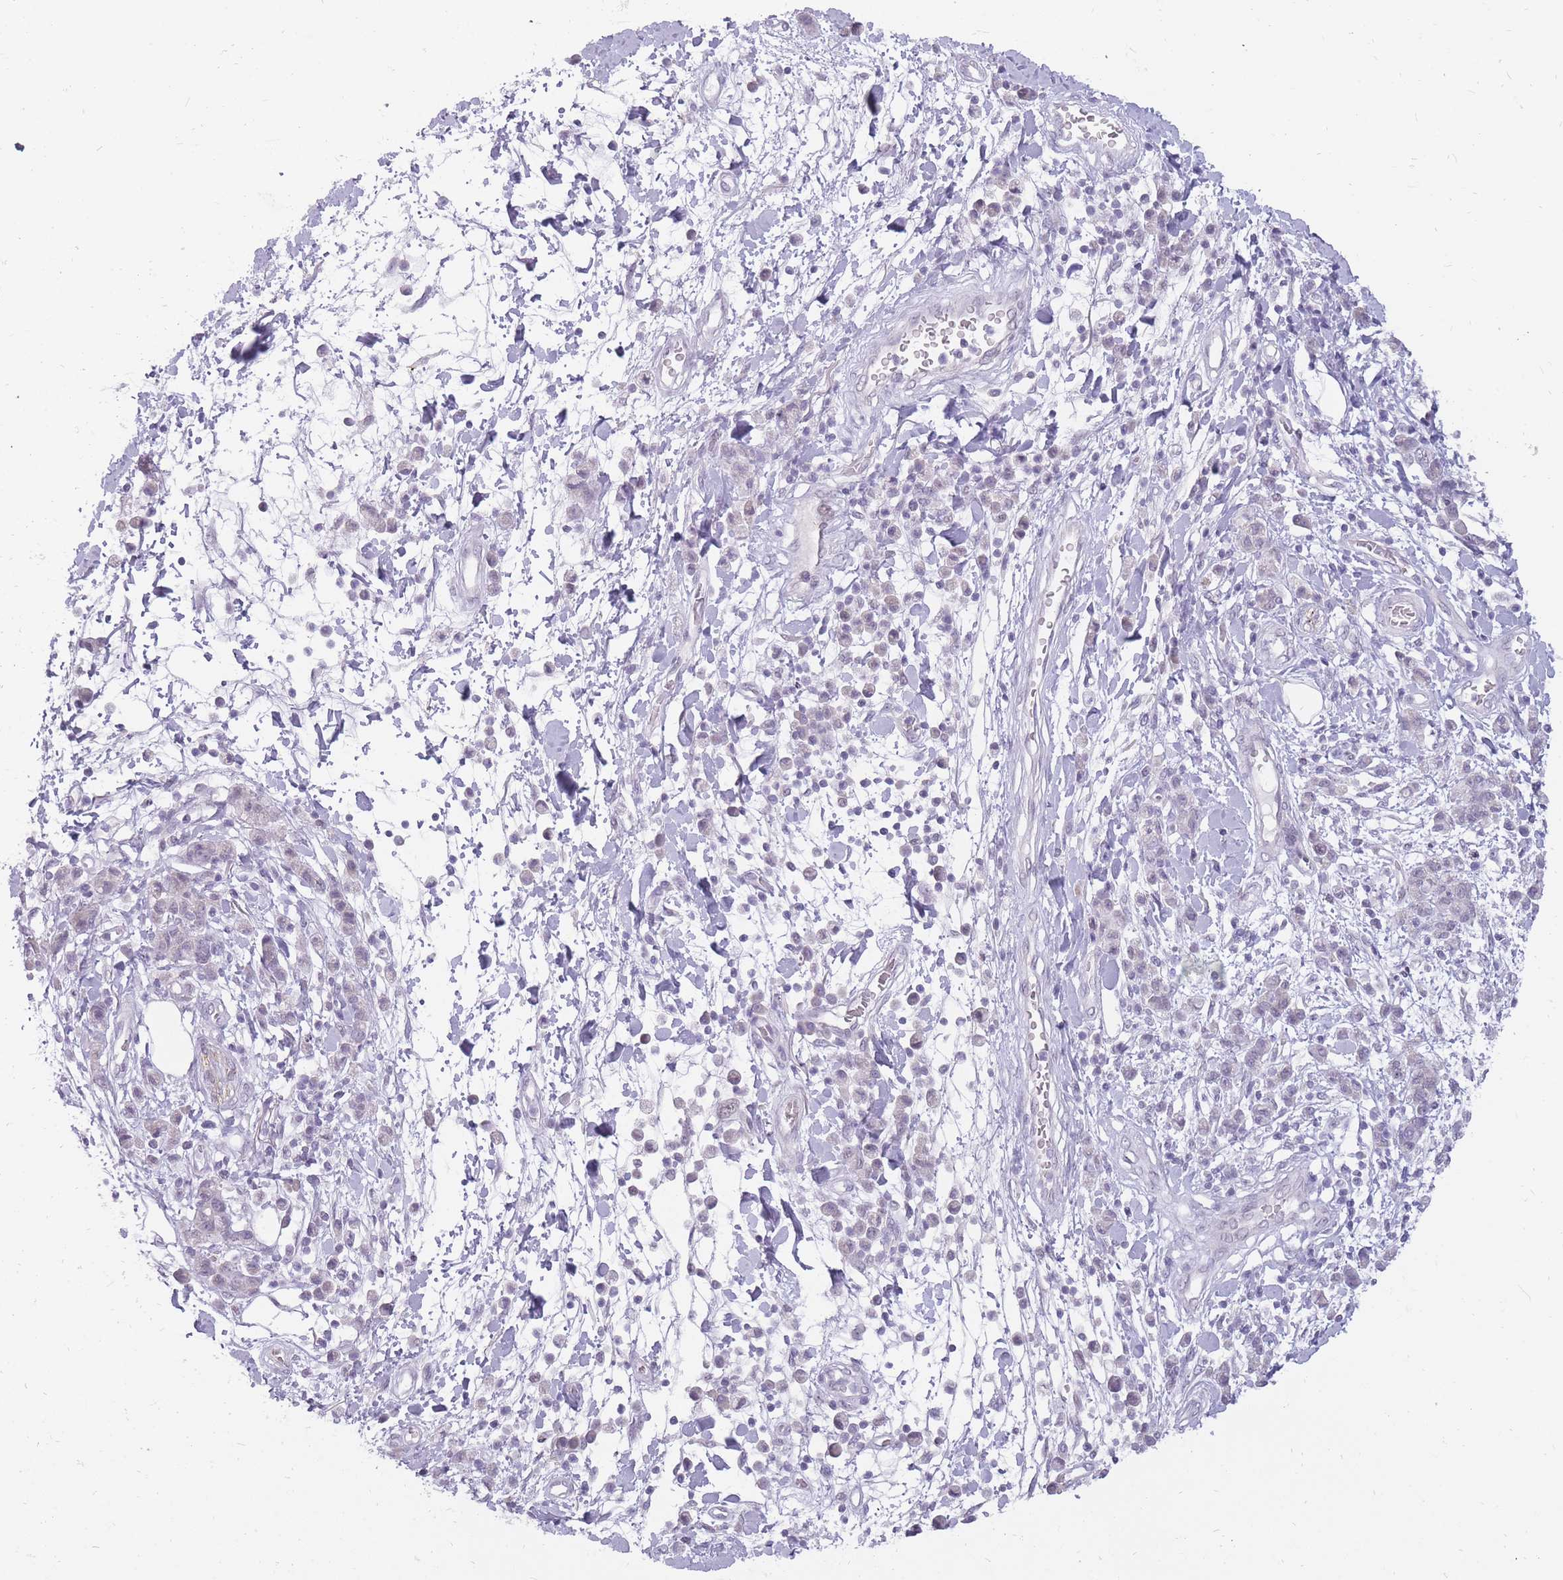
{"staining": {"intensity": "negative", "quantity": "none", "location": "none"}, "tissue": "stomach cancer", "cell_type": "Tumor cells", "image_type": "cancer", "snomed": [{"axis": "morphology", "description": "Adenocarcinoma, NOS"}, {"axis": "topography", "description": "Stomach"}], "caption": "This image is of stomach adenocarcinoma stained with immunohistochemistry to label a protein in brown with the nuclei are counter-stained blue. There is no staining in tumor cells. (DAB immunohistochemistry visualized using brightfield microscopy, high magnification).", "gene": "POMZP3", "patient": {"sex": "male", "age": 77}}